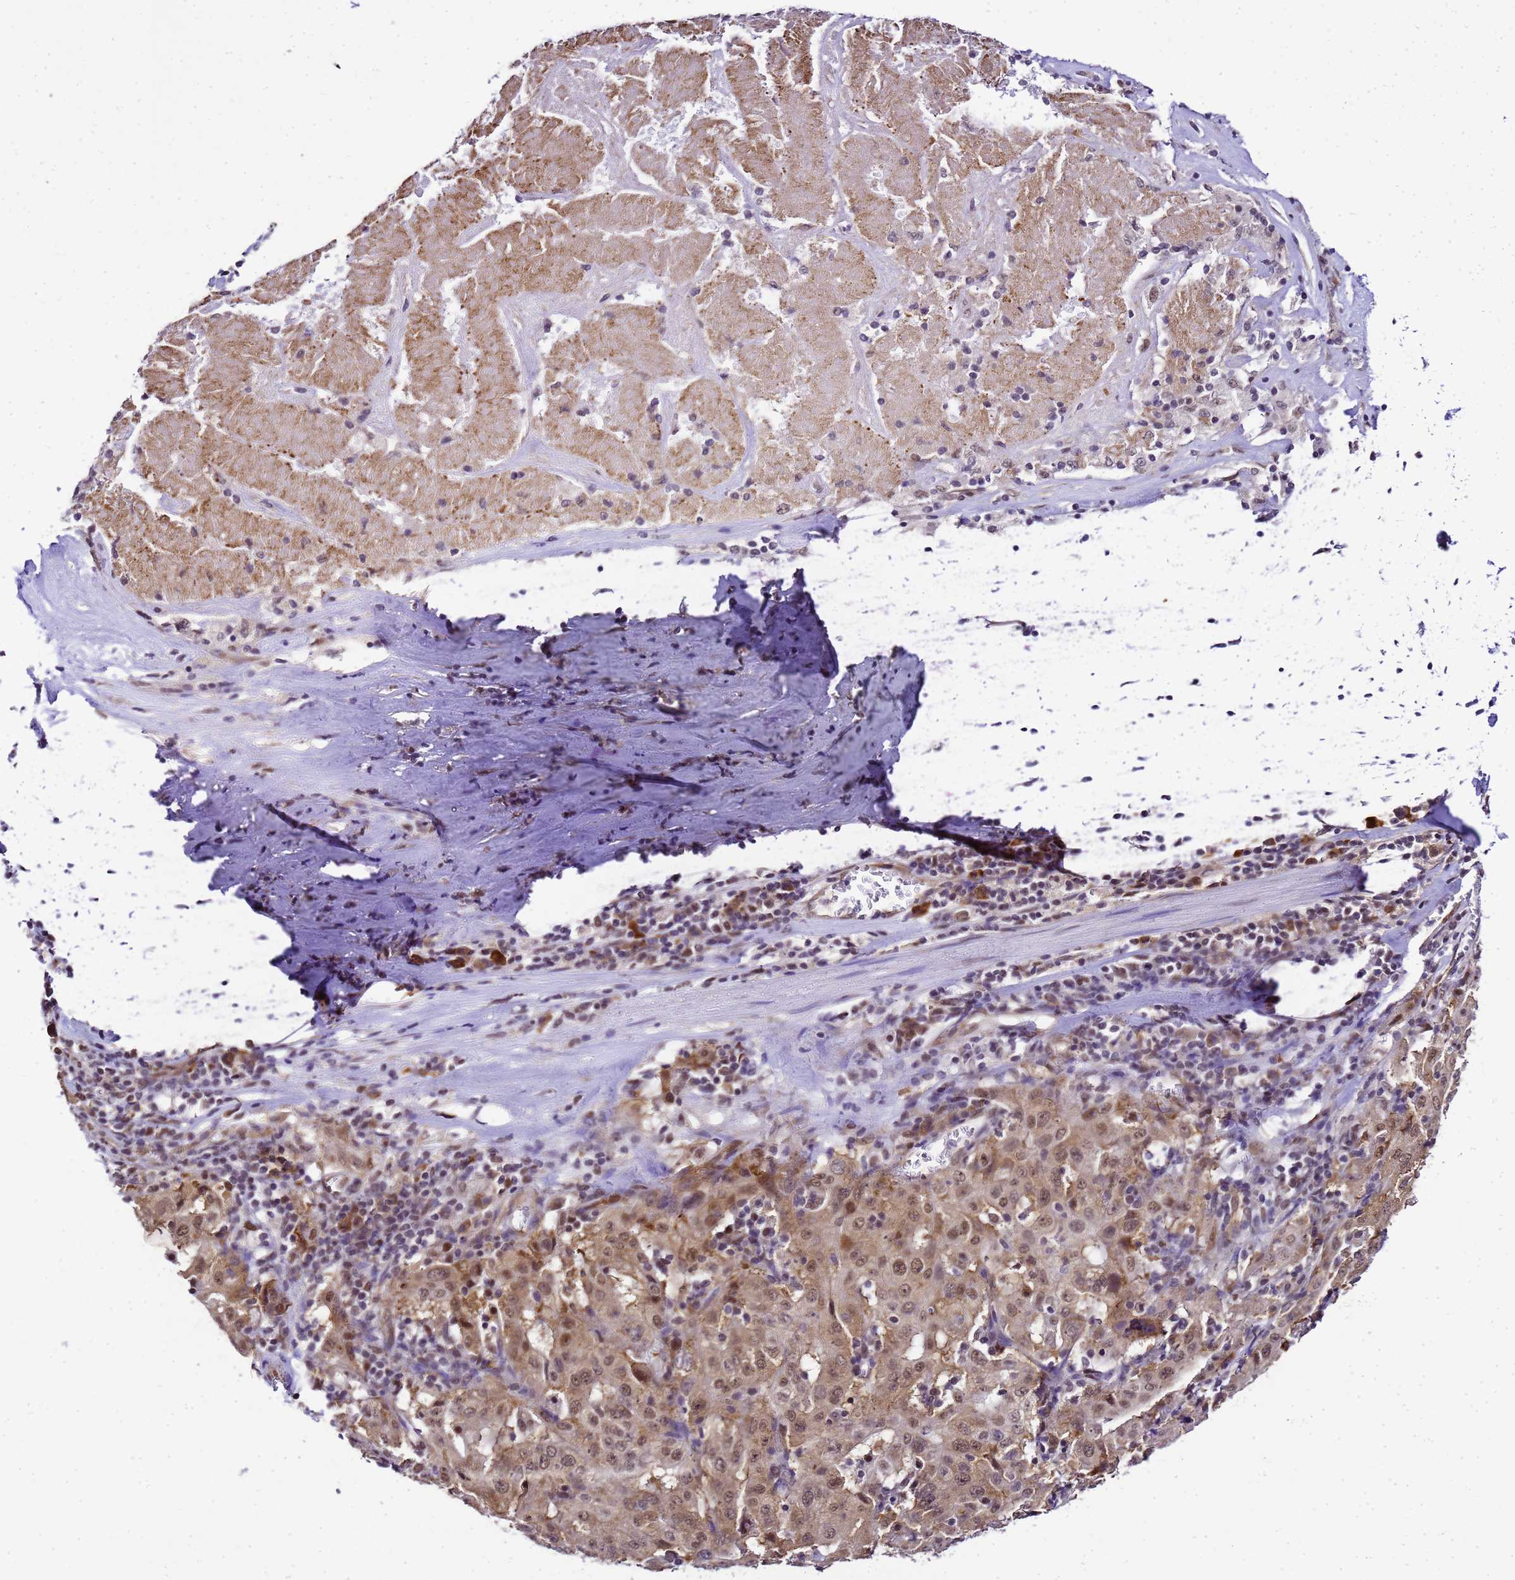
{"staining": {"intensity": "moderate", "quantity": ">75%", "location": "cytoplasmic/membranous,nuclear"}, "tissue": "pancreatic cancer", "cell_type": "Tumor cells", "image_type": "cancer", "snomed": [{"axis": "morphology", "description": "Adenocarcinoma, NOS"}, {"axis": "topography", "description": "Pancreas"}], "caption": "Adenocarcinoma (pancreatic) stained with a brown dye exhibits moderate cytoplasmic/membranous and nuclear positive staining in approximately >75% of tumor cells.", "gene": "SMN1", "patient": {"sex": "male", "age": 63}}